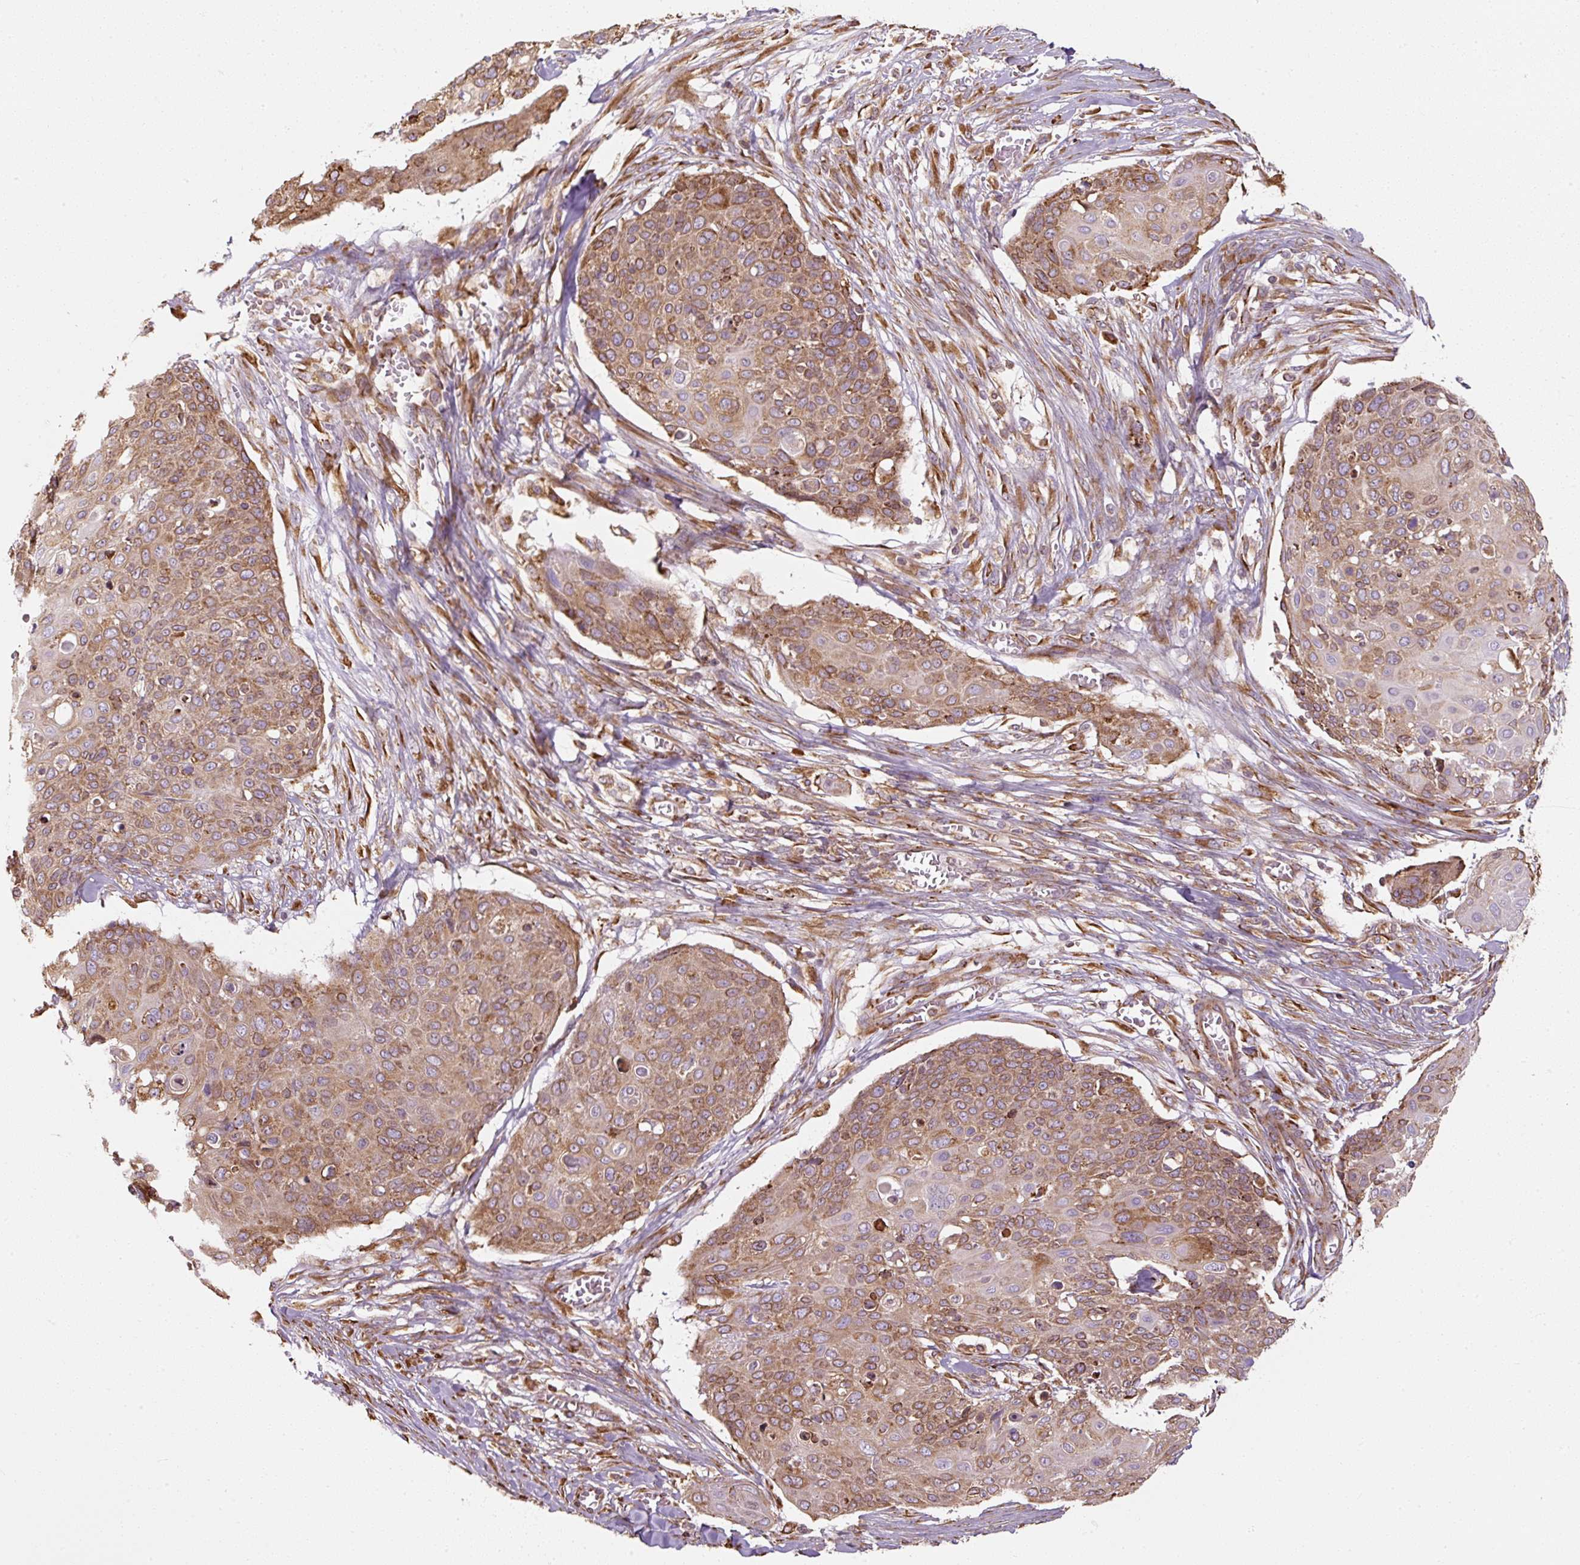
{"staining": {"intensity": "moderate", "quantity": ">75%", "location": "cytoplasmic/membranous"}, "tissue": "skin cancer", "cell_type": "Tumor cells", "image_type": "cancer", "snomed": [{"axis": "morphology", "description": "Squamous cell carcinoma, NOS"}, {"axis": "topography", "description": "Skin"}, {"axis": "topography", "description": "Vulva"}], "caption": "This histopathology image exhibits immunohistochemistry staining of skin squamous cell carcinoma, with medium moderate cytoplasmic/membranous positivity in about >75% of tumor cells.", "gene": "PRKCSH", "patient": {"sex": "female", "age": 85}}